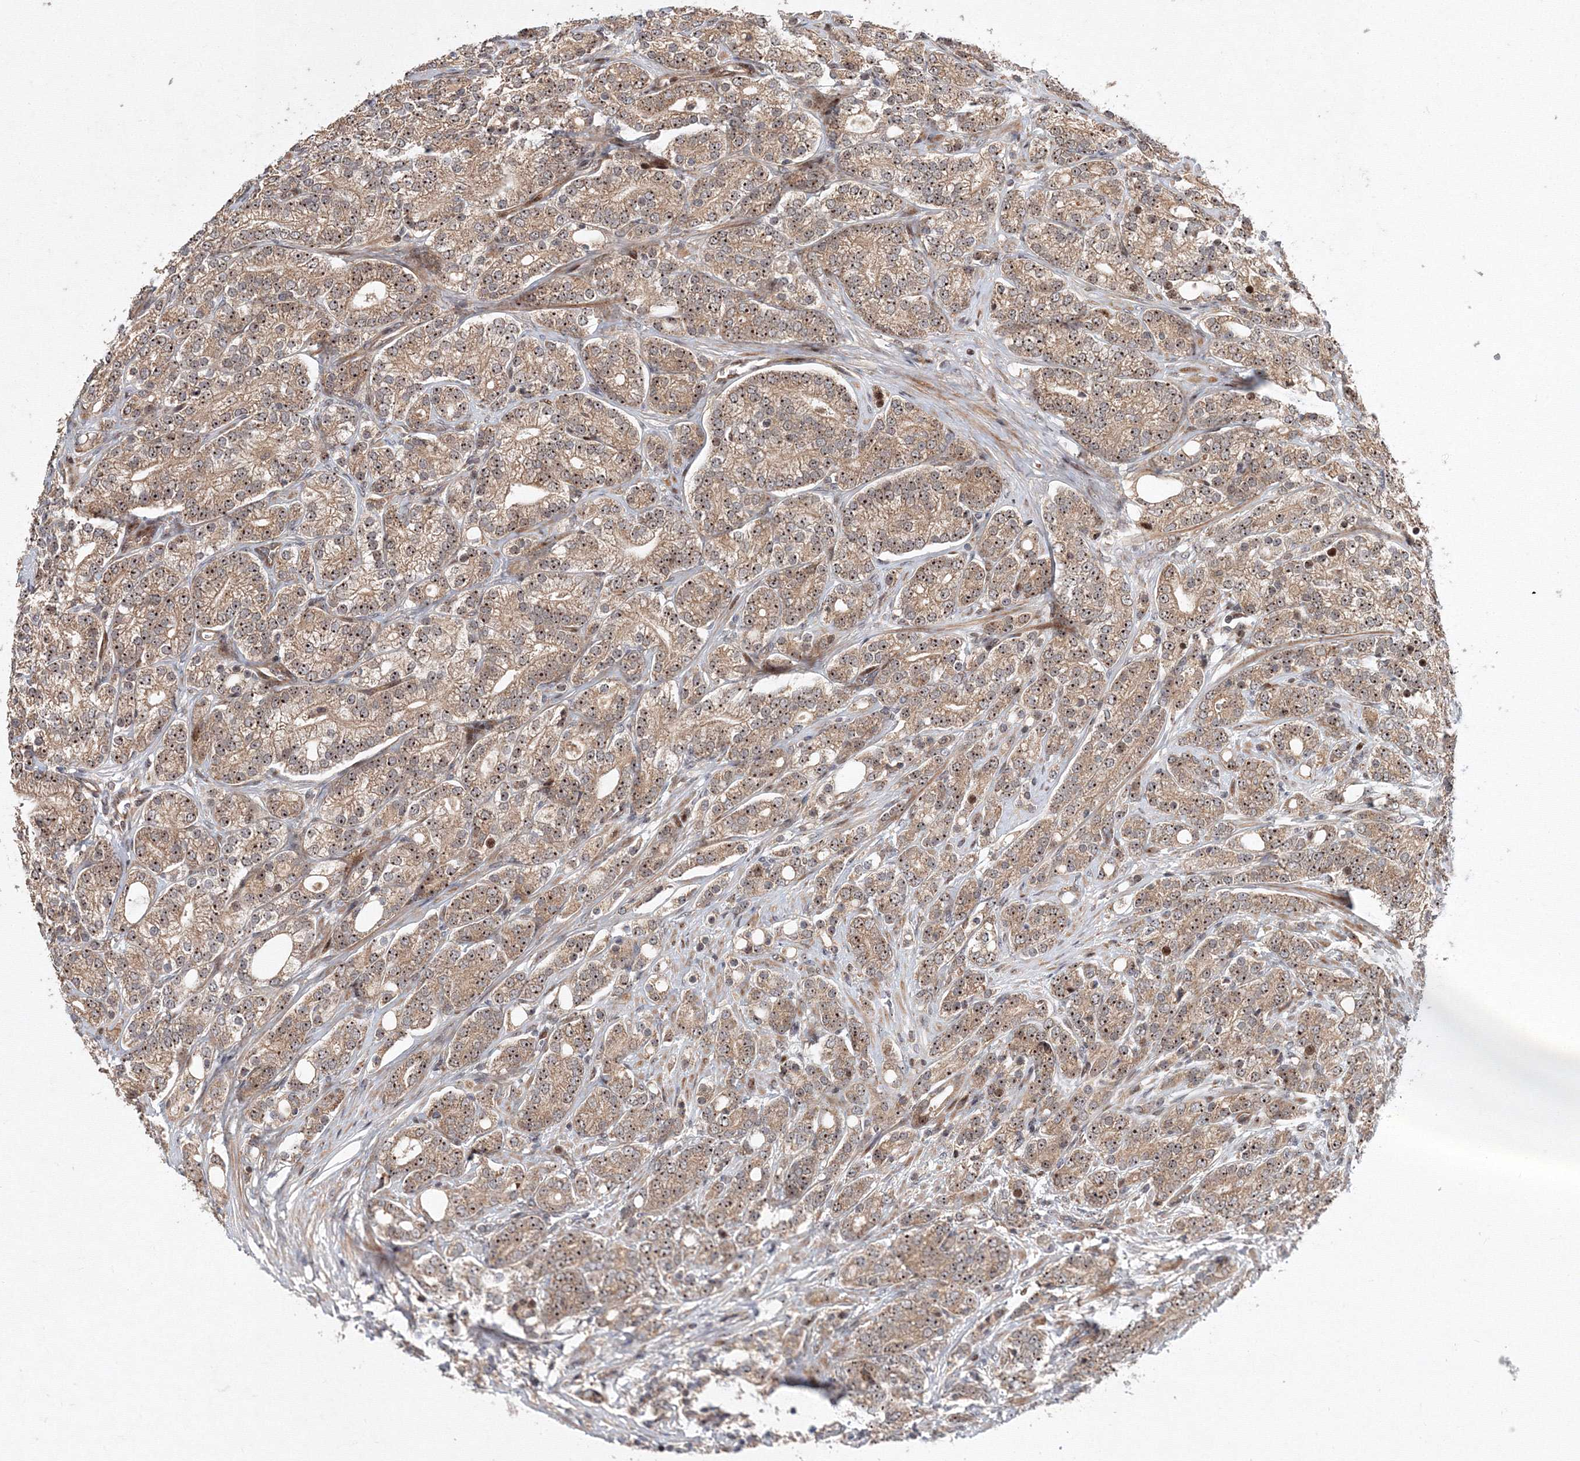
{"staining": {"intensity": "weak", "quantity": ">75%", "location": "cytoplasmic/membranous,nuclear"}, "tissue": "prostate cancer", "cell_type": "Tumor cells", "image_type": "cancer", "snomed": [{"axis": "morphology", "description": "Adenocarcinoma, High grade"}, {"axis": "topography", "description": "Prostate"}], "caption": "Protein analysis of prostate cancer (adenocarcinoma (high-grade)) tissue exhibits weak cytoplasmic/membranous and nuclear positivity in approximately >75% of tumor cells. Immunohistochemistry stains the protein of interest in brown and the nuclei are stained blue.", "gene": "ANKAR", "patient": {"sex": "male", "age": 57}}